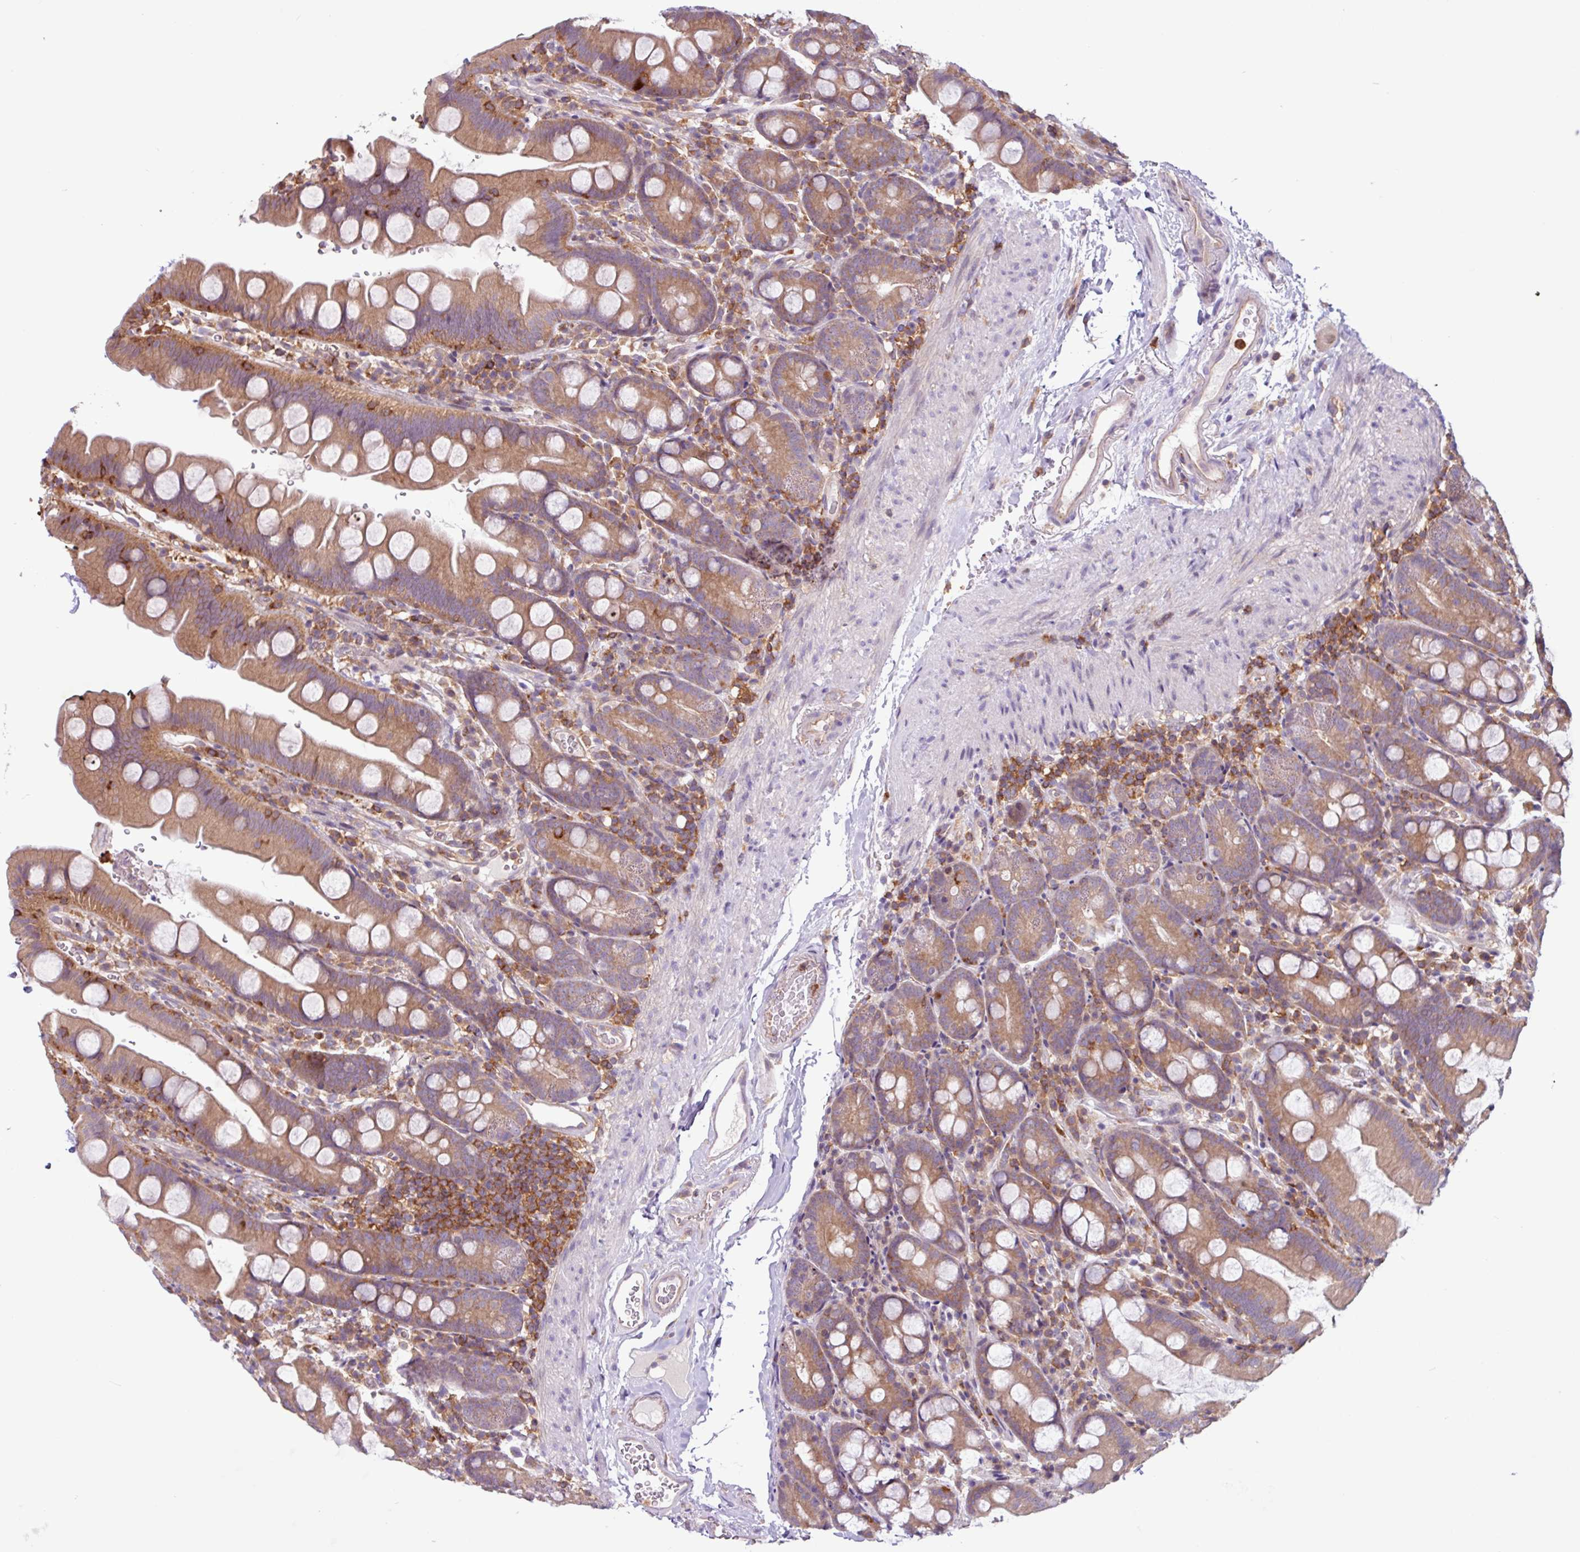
{"staining": {"intensity": "moderate", "quantity": ">75%", "location": "cytoplasmic/membranous"}, "tissue": "small intestine", "cell_type": "Glandular cells", "image_type": "normal", "snomed": [{"axis": "morphology", "description": "Normal tissue, NOS"}, {"axis": "topography", "description": "Small intestine"}], "caption": "This micrograph displays unremarkable small intestine stained with IHC to label a protein in brown. The cytoplasmic/membranous of glandular cells show moderate positivity for the protein. Nuclei are counter-stained blue.", "gene": "ACTR3B", "patient": {"sex": "female", "age": 68}}